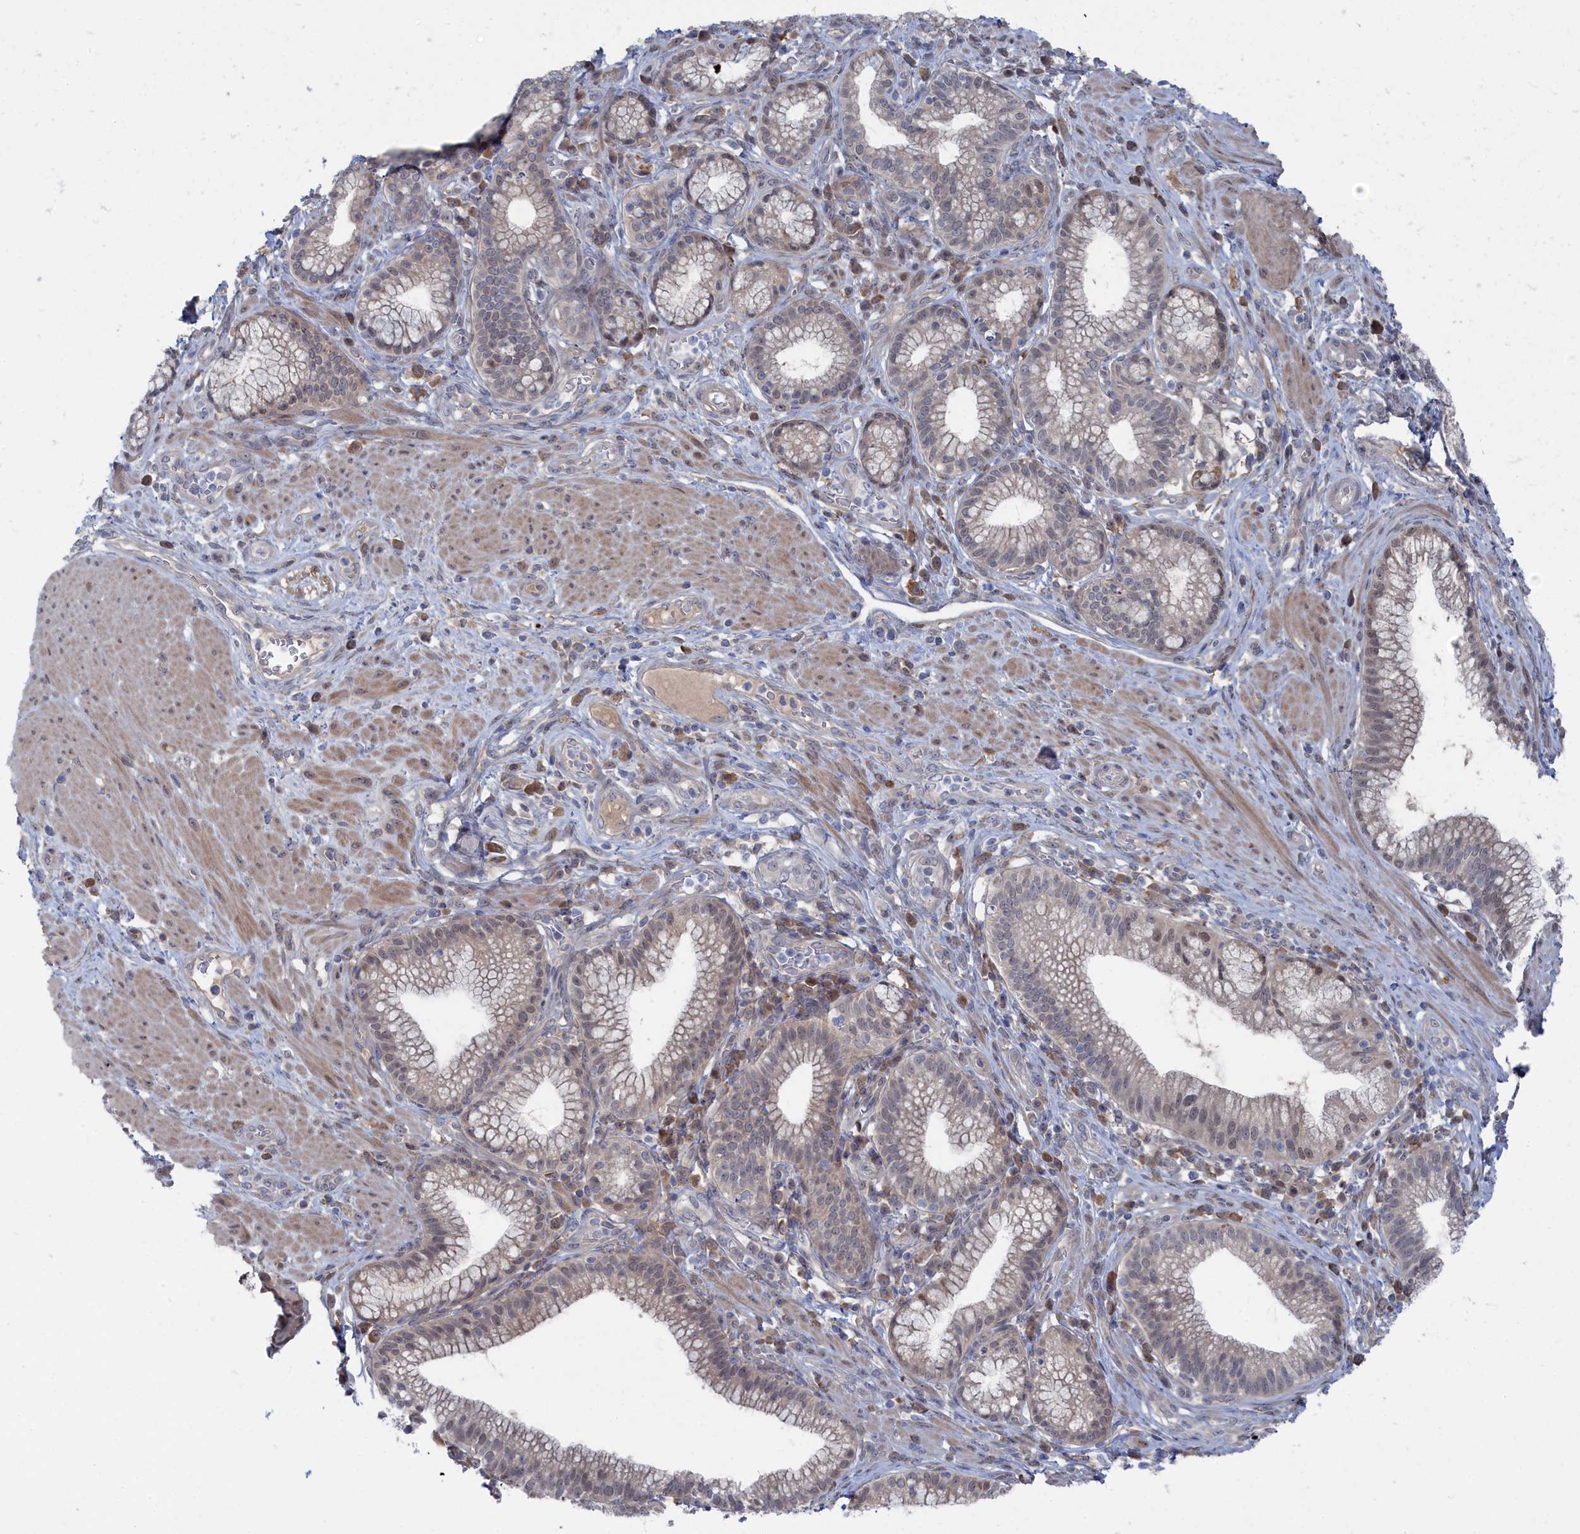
{"staining": {"intensity": "weak", "quantity": "<25%", "location": "nuclear"}, "tissue": "pancreatic cancer", "cell_type": "Tumor cells", "image_type": "cancer", "snomed": [{"axis": "morphology", "description": "Adenocarcinoma, NOS"}, {"axis": "topography", "description": "Pancreas"}], "caption": "IHC image of human adenocarcinoma (pancreatic) stained for a protein (brown), which displays no positivity in tumor cells. (Immunohistochemistry (ihc), brightfield microscopy, high magnification).", "gene": "IRGQ", "patient": {"sex": "male", "age": 72}}